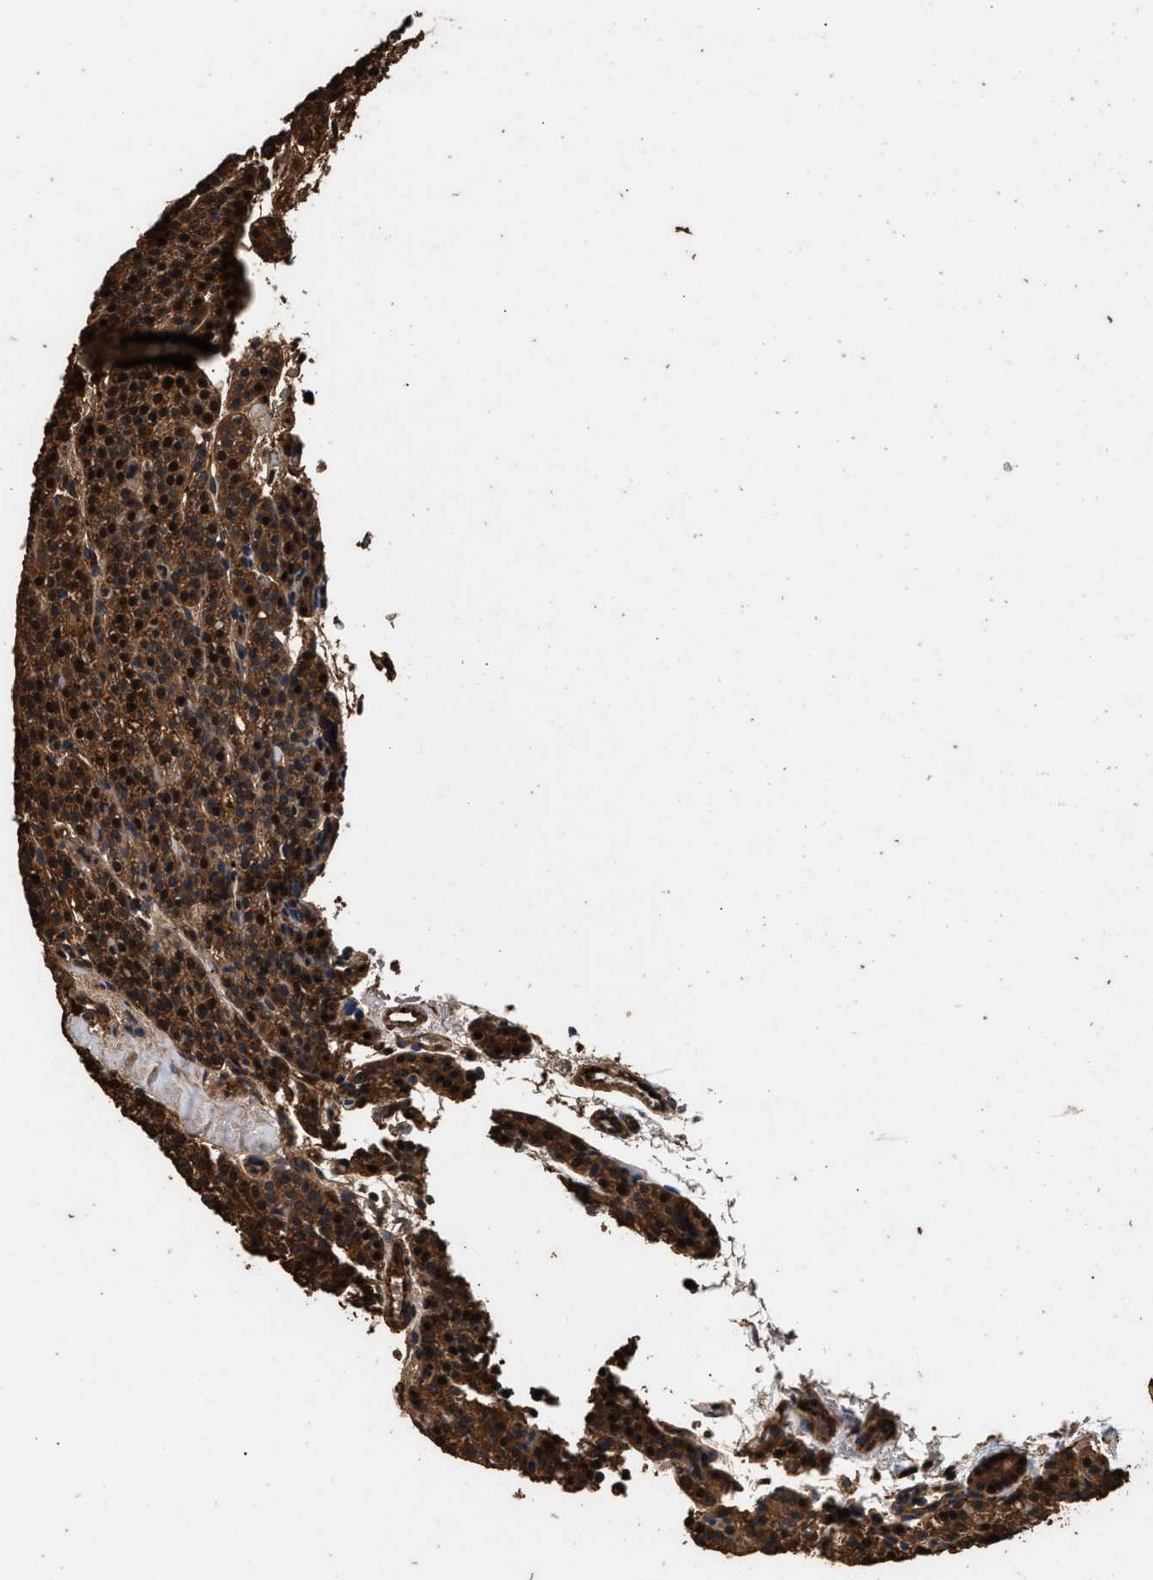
{"staining": {"intensity": "moderate", "quantity": ">75%", "location": "cytoplasmic/membranous"}, "tissue": "parathyroid gland", "cell_type": "Glandular cells", "image_type": "normal", "snomed": [{"axis": "morphology", "description": "Normal tissue, NOS"}, {"axis": "morphology", "description": "Adenoma, NOS"}, {"axis": "topography", "description": "Parathyroid gland"}], "caption": "An immunohistochemistry (IHC) histopathology image of unremarkable tissue is shown. Protein staining in brown labels moderate cytoplasmic/membranous positivity in parathyroid gland within glandular cells.", "gene": "ENSG00000286112", "patient": {"sex": "female", "age": 74}}